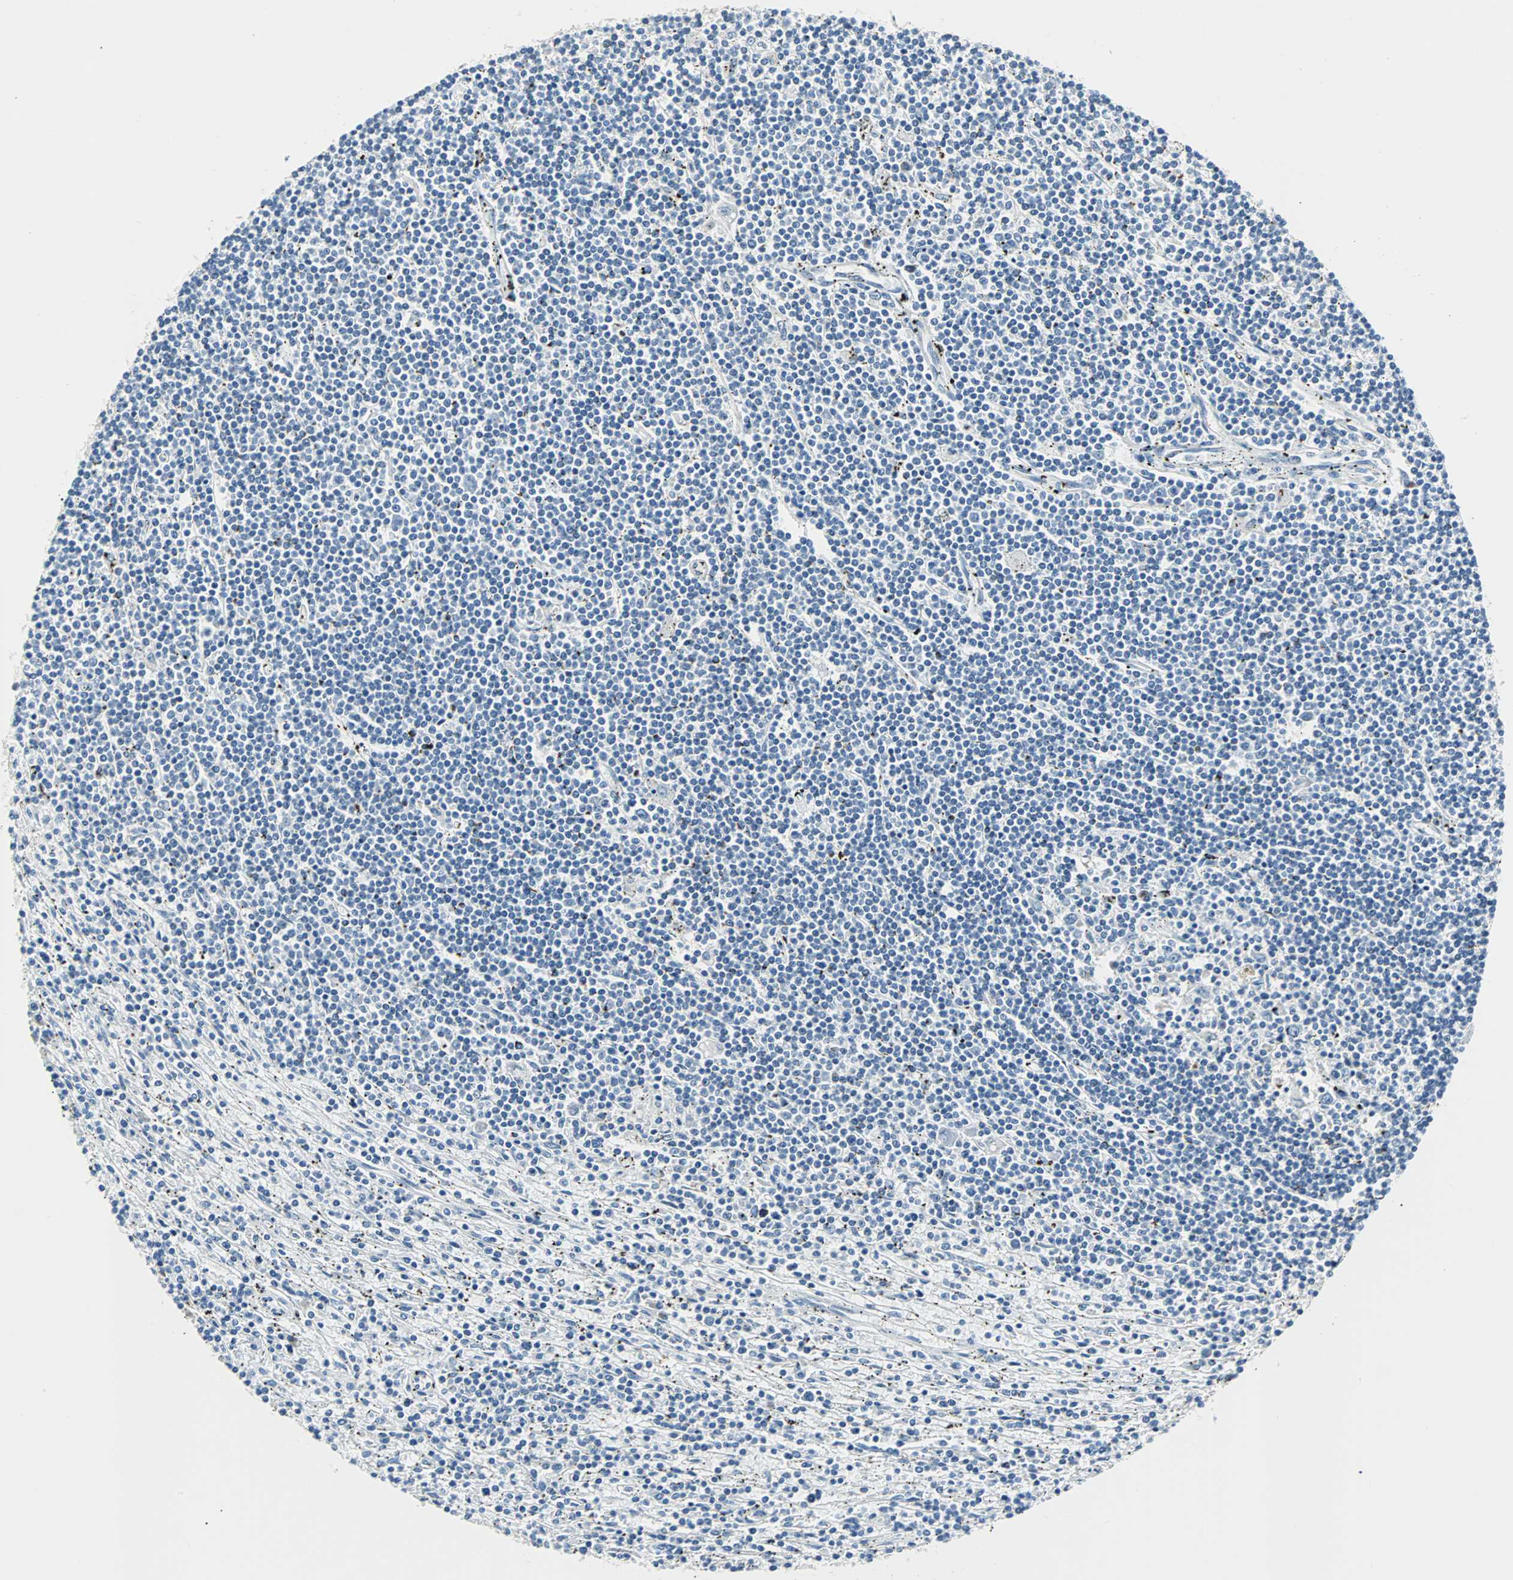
{"staining": {"intensity": "negative", "quantity": "none", "location": "none"}, "tissue": "lymphoma", "cell_type": "Tumor cells", "image_type": "cancer", "snomed": [{"axis": "morphology", "description": "Malignant lymphoma, non-Hodgkin's type, Low grade"}, {"axis": "topography", "description": "Spleen"}], "caption": "Immunohistochemistry histopathology image of human lymphoma stained for a protein (brown), which displays no positivity in tumor cells.", "gene": "SOX30", "patient": {"sex": "male", "age": 76}}